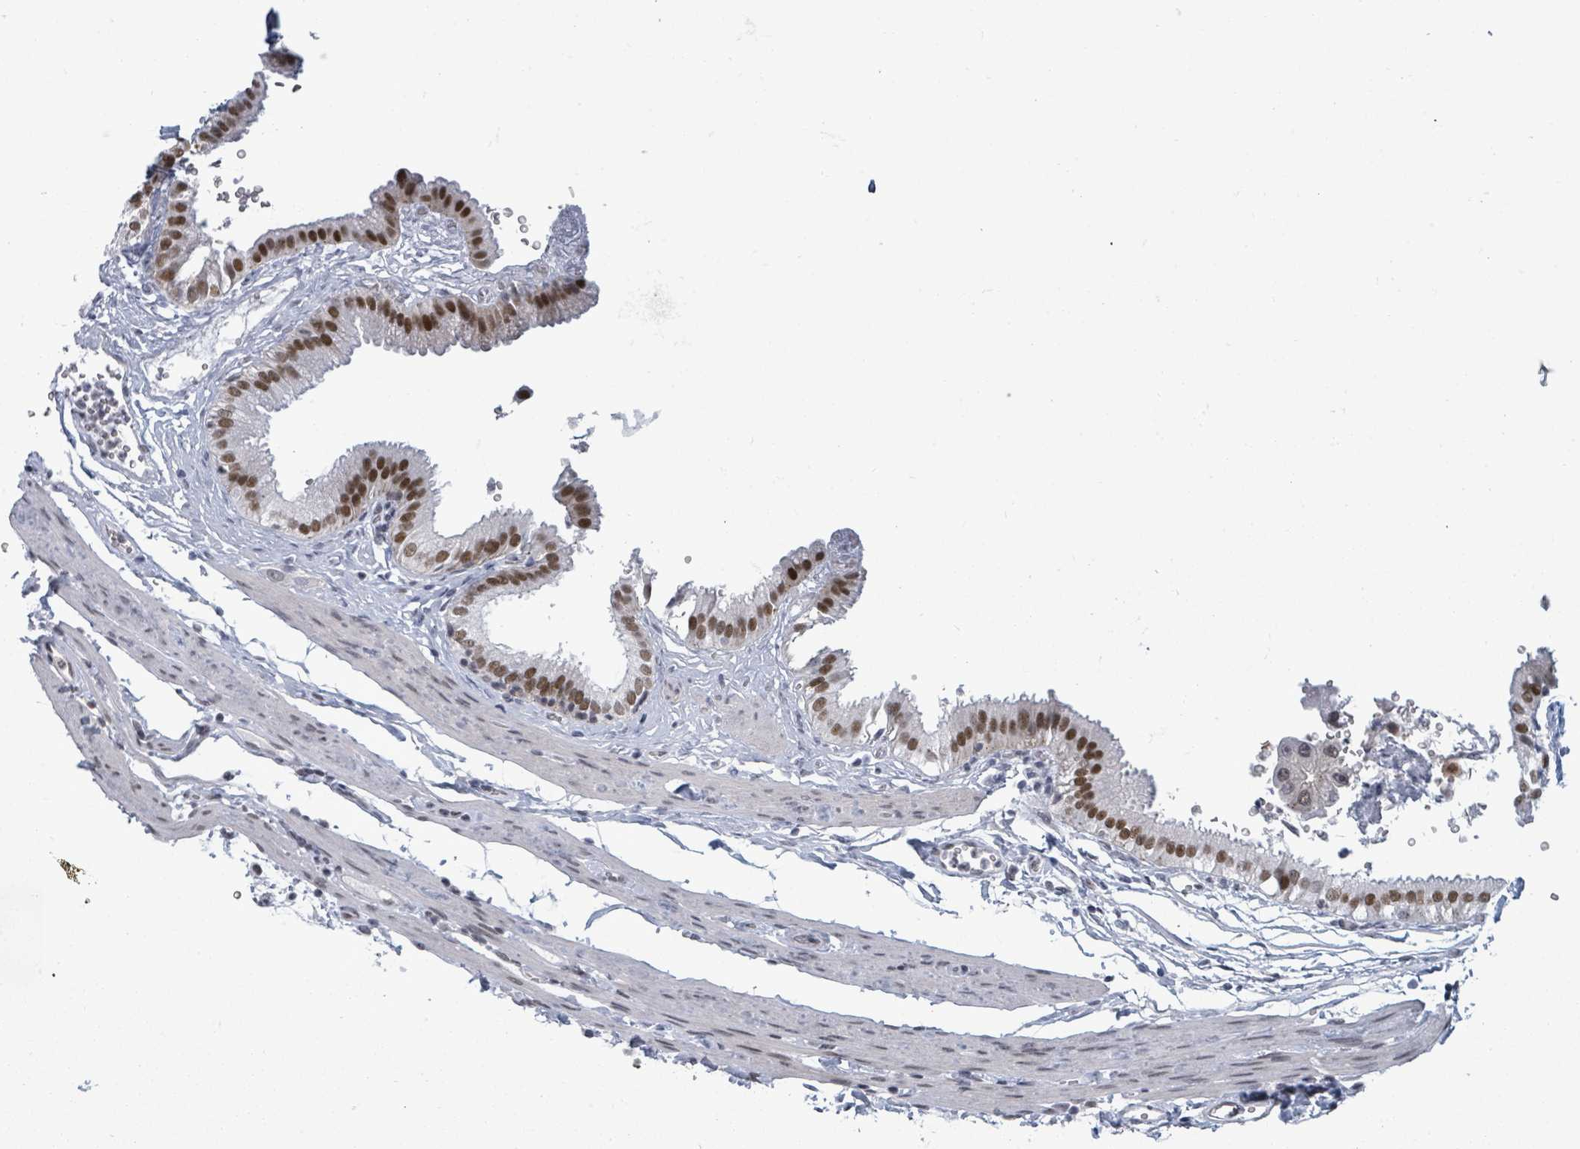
{"staining": {"intensity": "strong", "quantity": "25%-75%", "location": "nuclear"}, "tissue": "gallbladder", "cell_type": "Glandular cells", "image_type": "normal", "snomed": [{"axis": "morphology", "description": "Normal tissue, NOS"}, {"axis": "topography", "description": "Gallbladder"}], "caption": "Immunohistochemistry (IHC) image of benign gallbladder: human gallbladder stained using IHC displays high levels of strong protein expression localized specifically in the nuclear of glandular cells, appearing as a nuclear brown color.", "gene": "BIVM", "patient": {"sex": "female", "age": 61}}